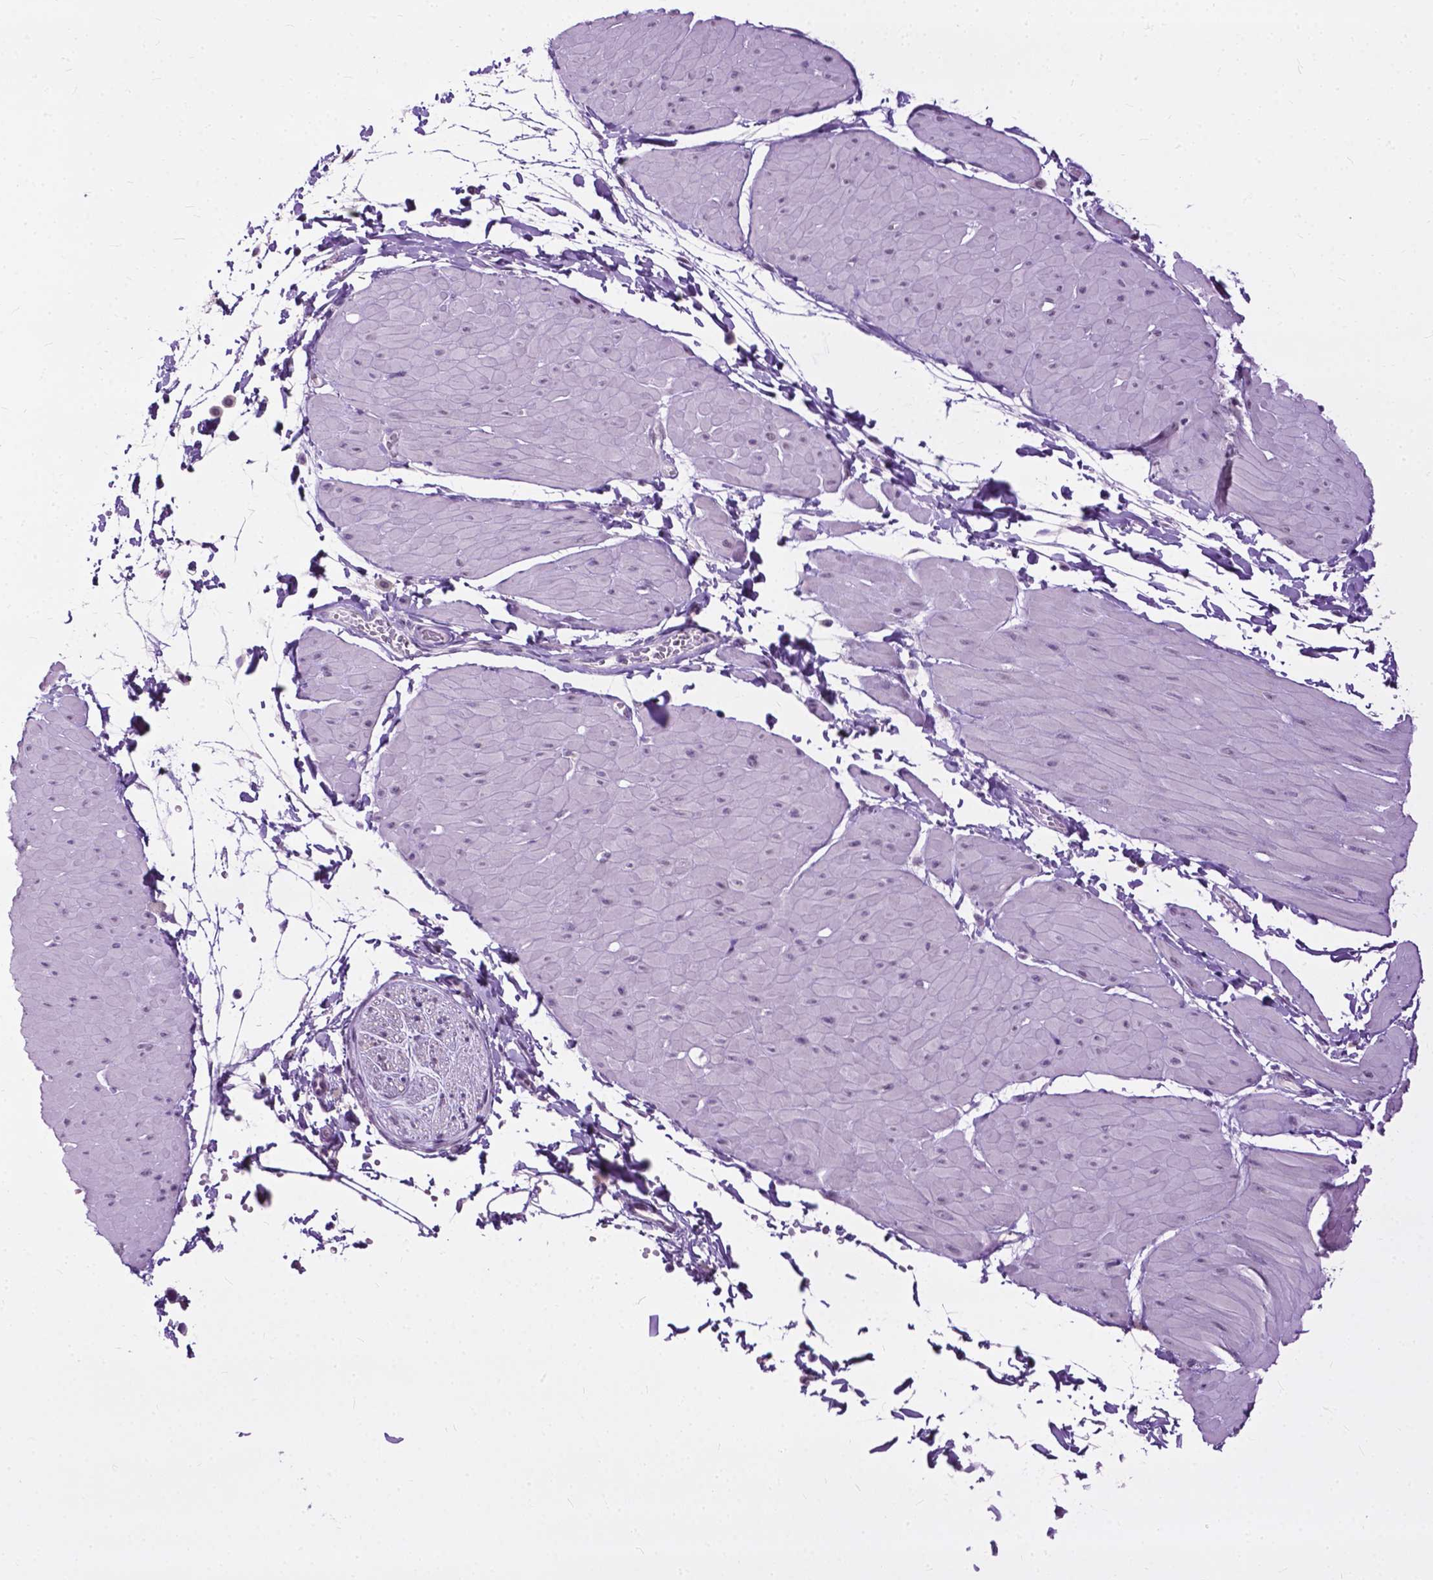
{"staining": {"intensity": "negative", "quantity": "none", "location": "none"}, "tissue": "adipose tissue", "cell_type": "Adipocytes", "image_type": "normal", "snomed": [{"axis": "morphology", "description": "Normal tissue, NOS"}, {"axis": "topography", "description": "Smooth muscle"}, {"axis": "topography", "description": "Peripheral nerve tissue"}], "caption": "This is an immunohistochemistry photomicrograph of unremarkable human adipose tissue. There is no staining in adipocytes.", "gene": "GPR37L1", "patient": {"sex": "male", "age": 58}}